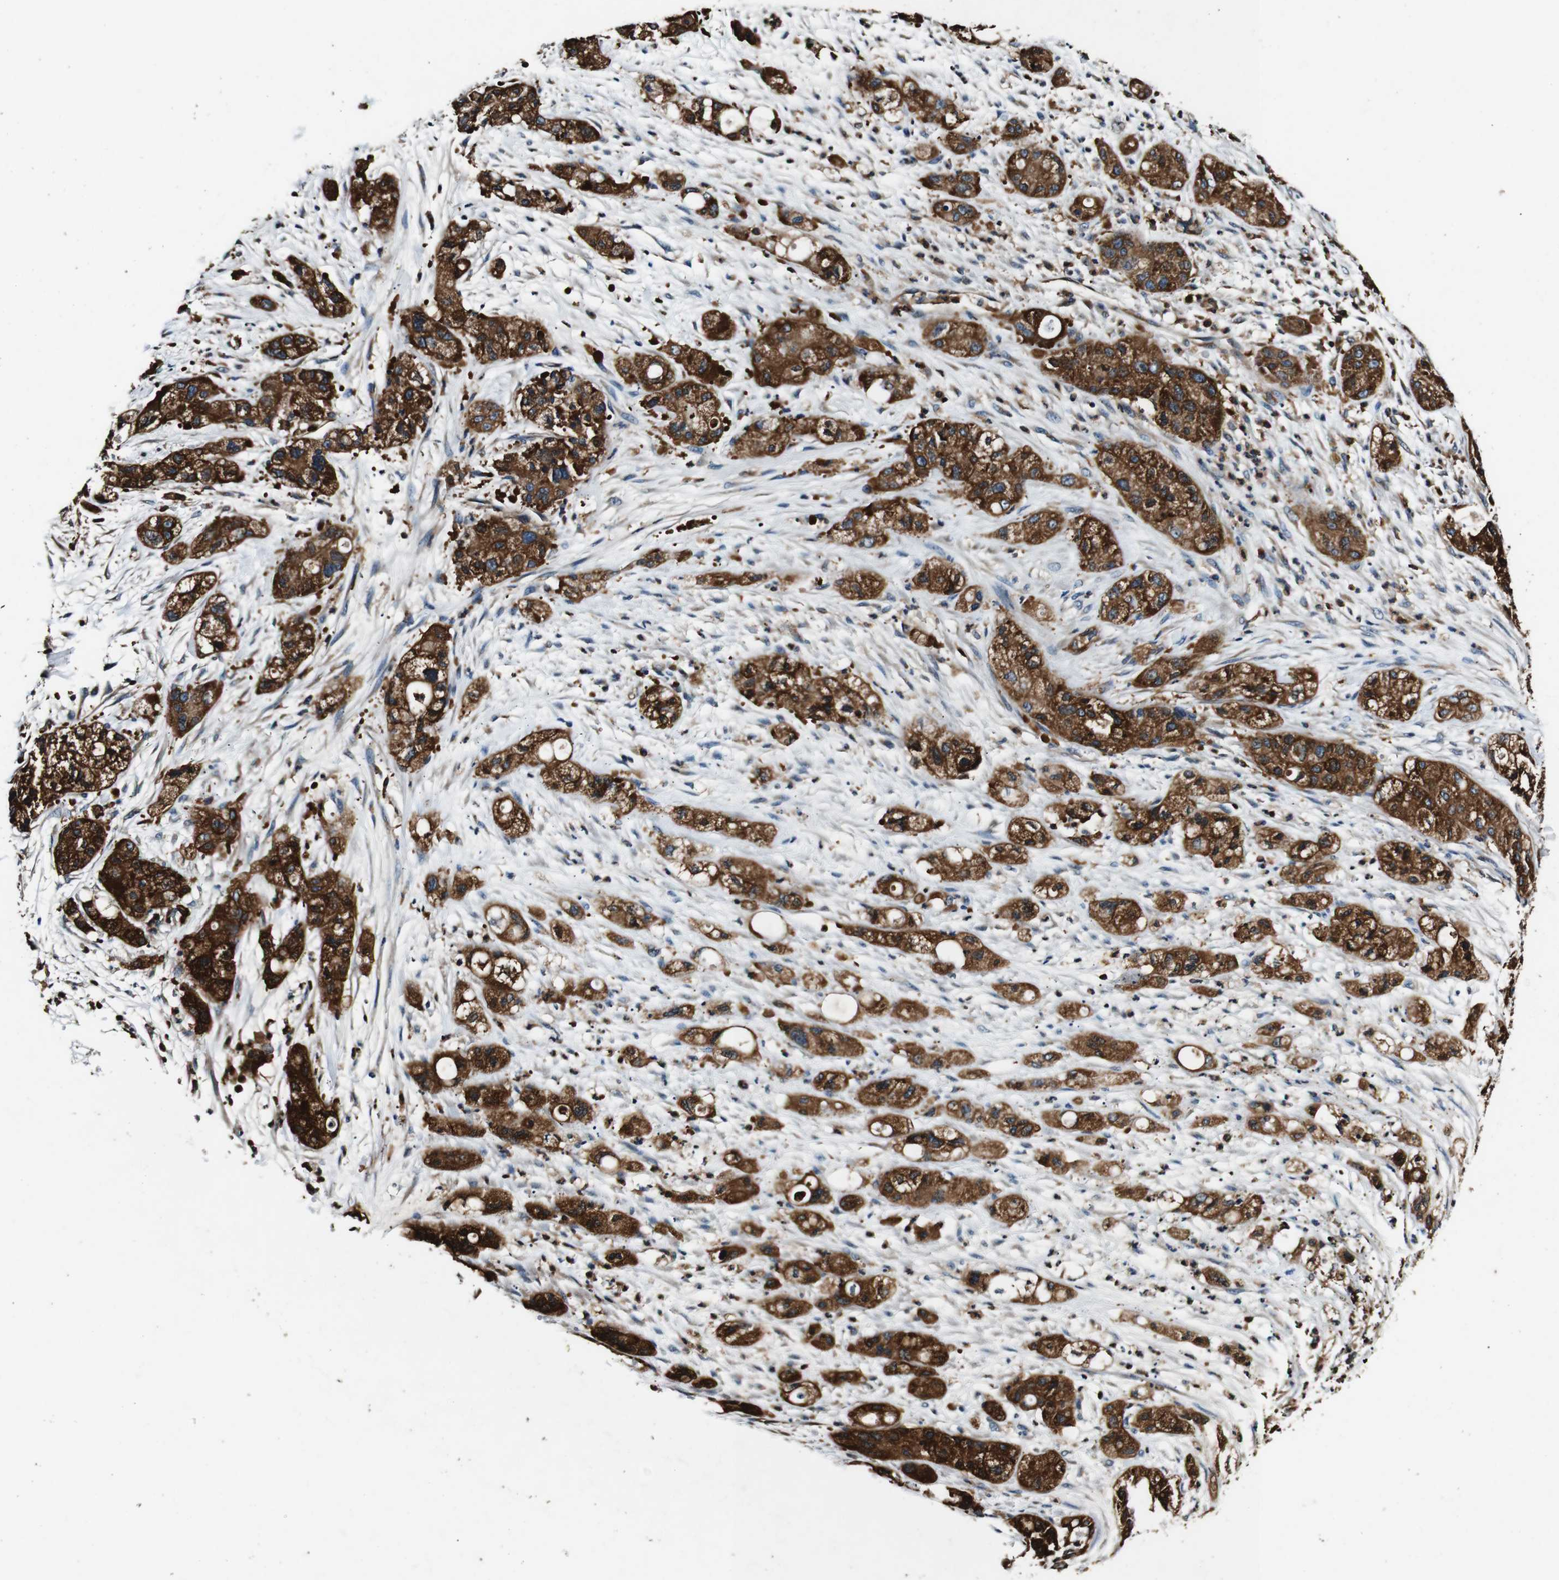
{"staining": {"intensity": "strong", "quantity": ">75%", "location": "cytoplasmic/membranous"}, "tissue": "pancreatic cancer", "cell_type": "Tumor cells", "image_type": "cancer", "snomed": [{"axis": "morphology", "description": "Adenocarcinoma, NOS"}, {"axis": "topography", "description": "Pancreas"}], "caption": "A brown stain labels strong cytoplasmic/membranous staining of a protein in pancreatic adenocarcinoma tumor cells.", "gene": "RHOT2", "patient": {"sex": "female", "age": 78}}